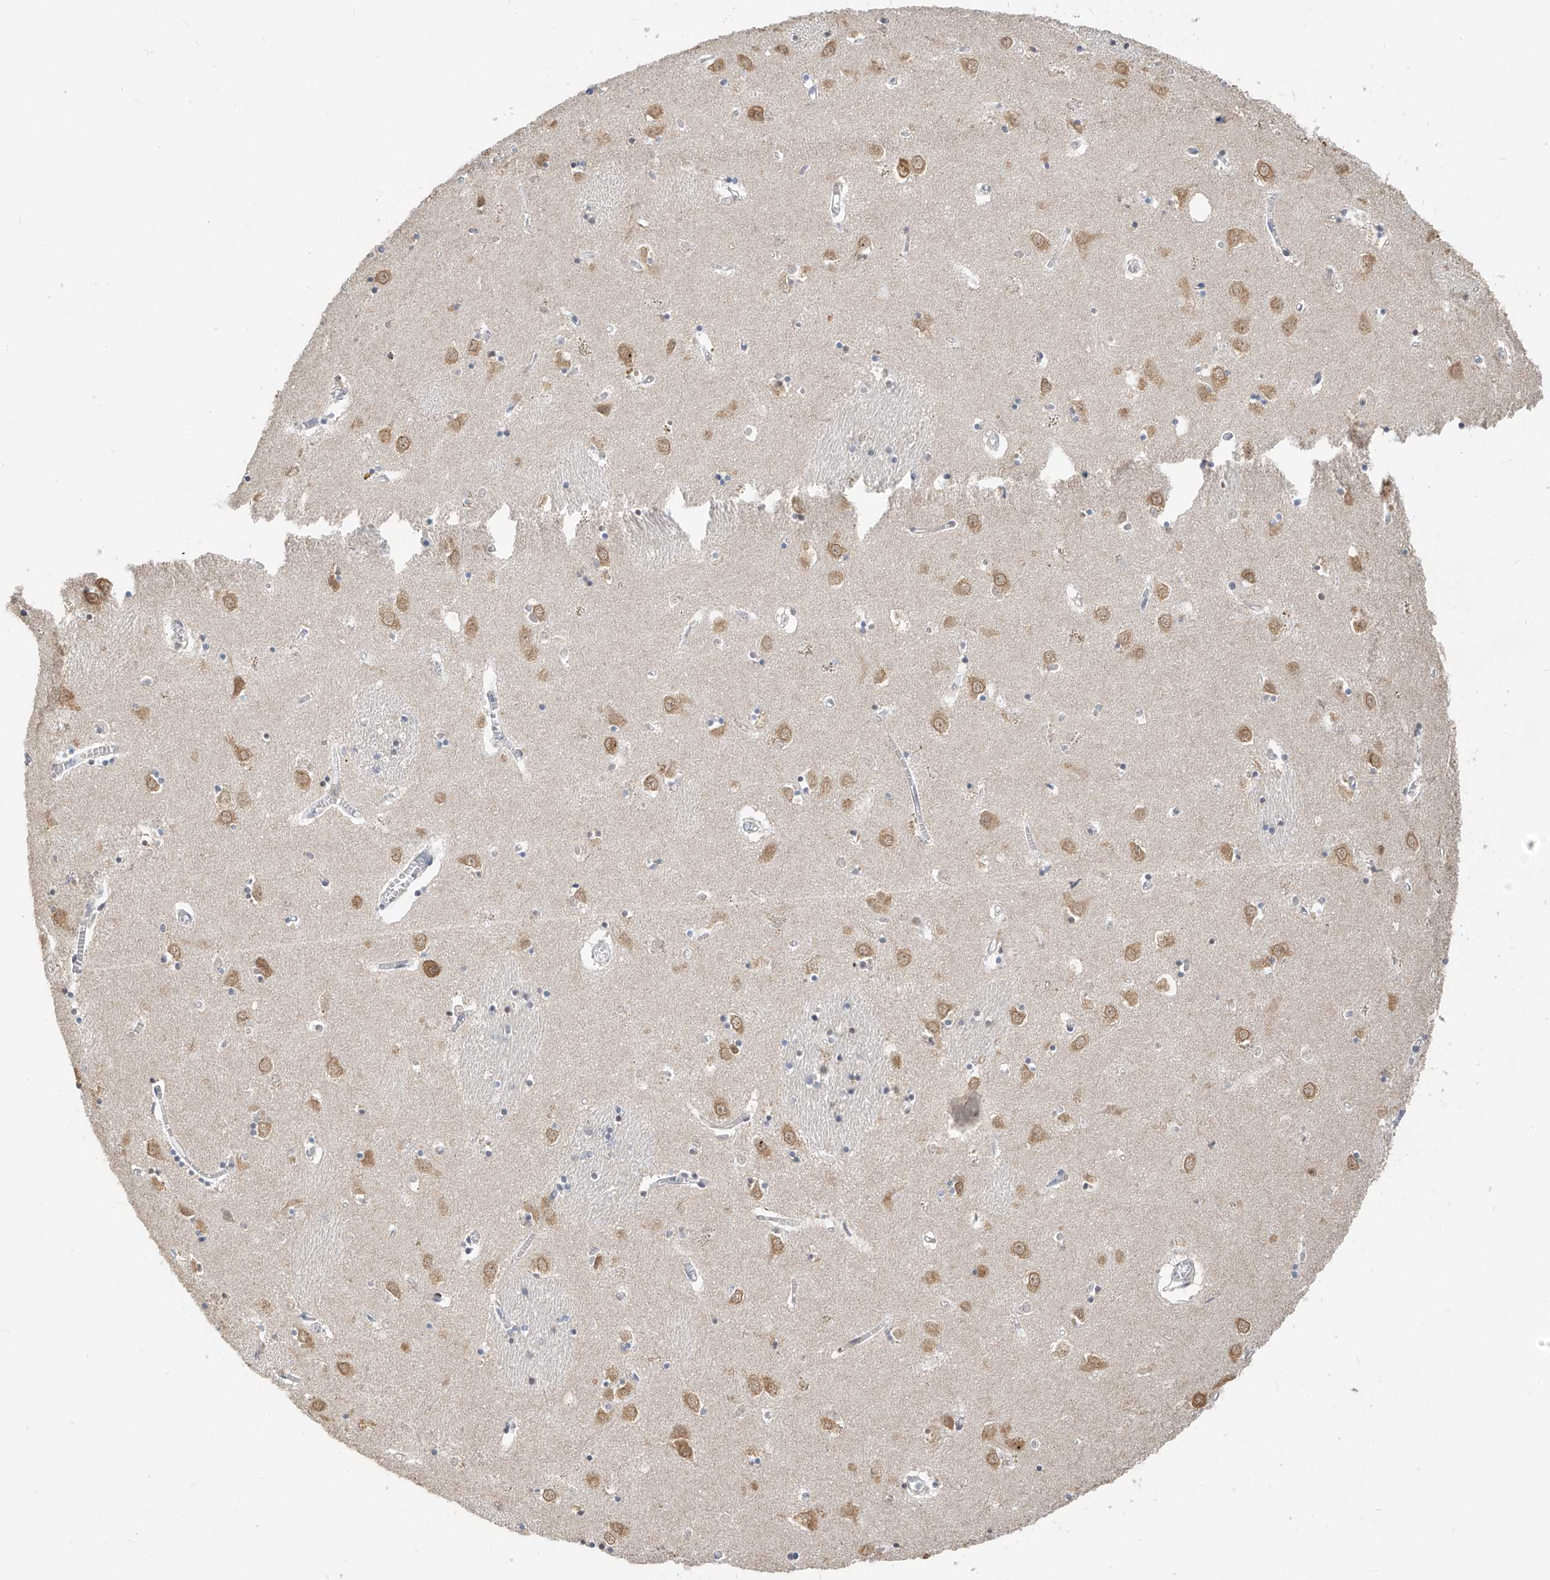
{"staining": {"intensity": "negative", "quantity": "none", "location": "none"}, "tissue": "caudate", "cell_type": "Glial cells", "image_type": "normal", "snomed": [{"axis": "morphology", "description": "Normal tissue, NOS"}, {"axis": "topography", "description": "Lateral ventricle wall"}], "caption": "Glial cells show no significant protein expression in unremarkable caudate.", "gene": "ZMYM2", "patient": {"sex": "male", "age": 70}}